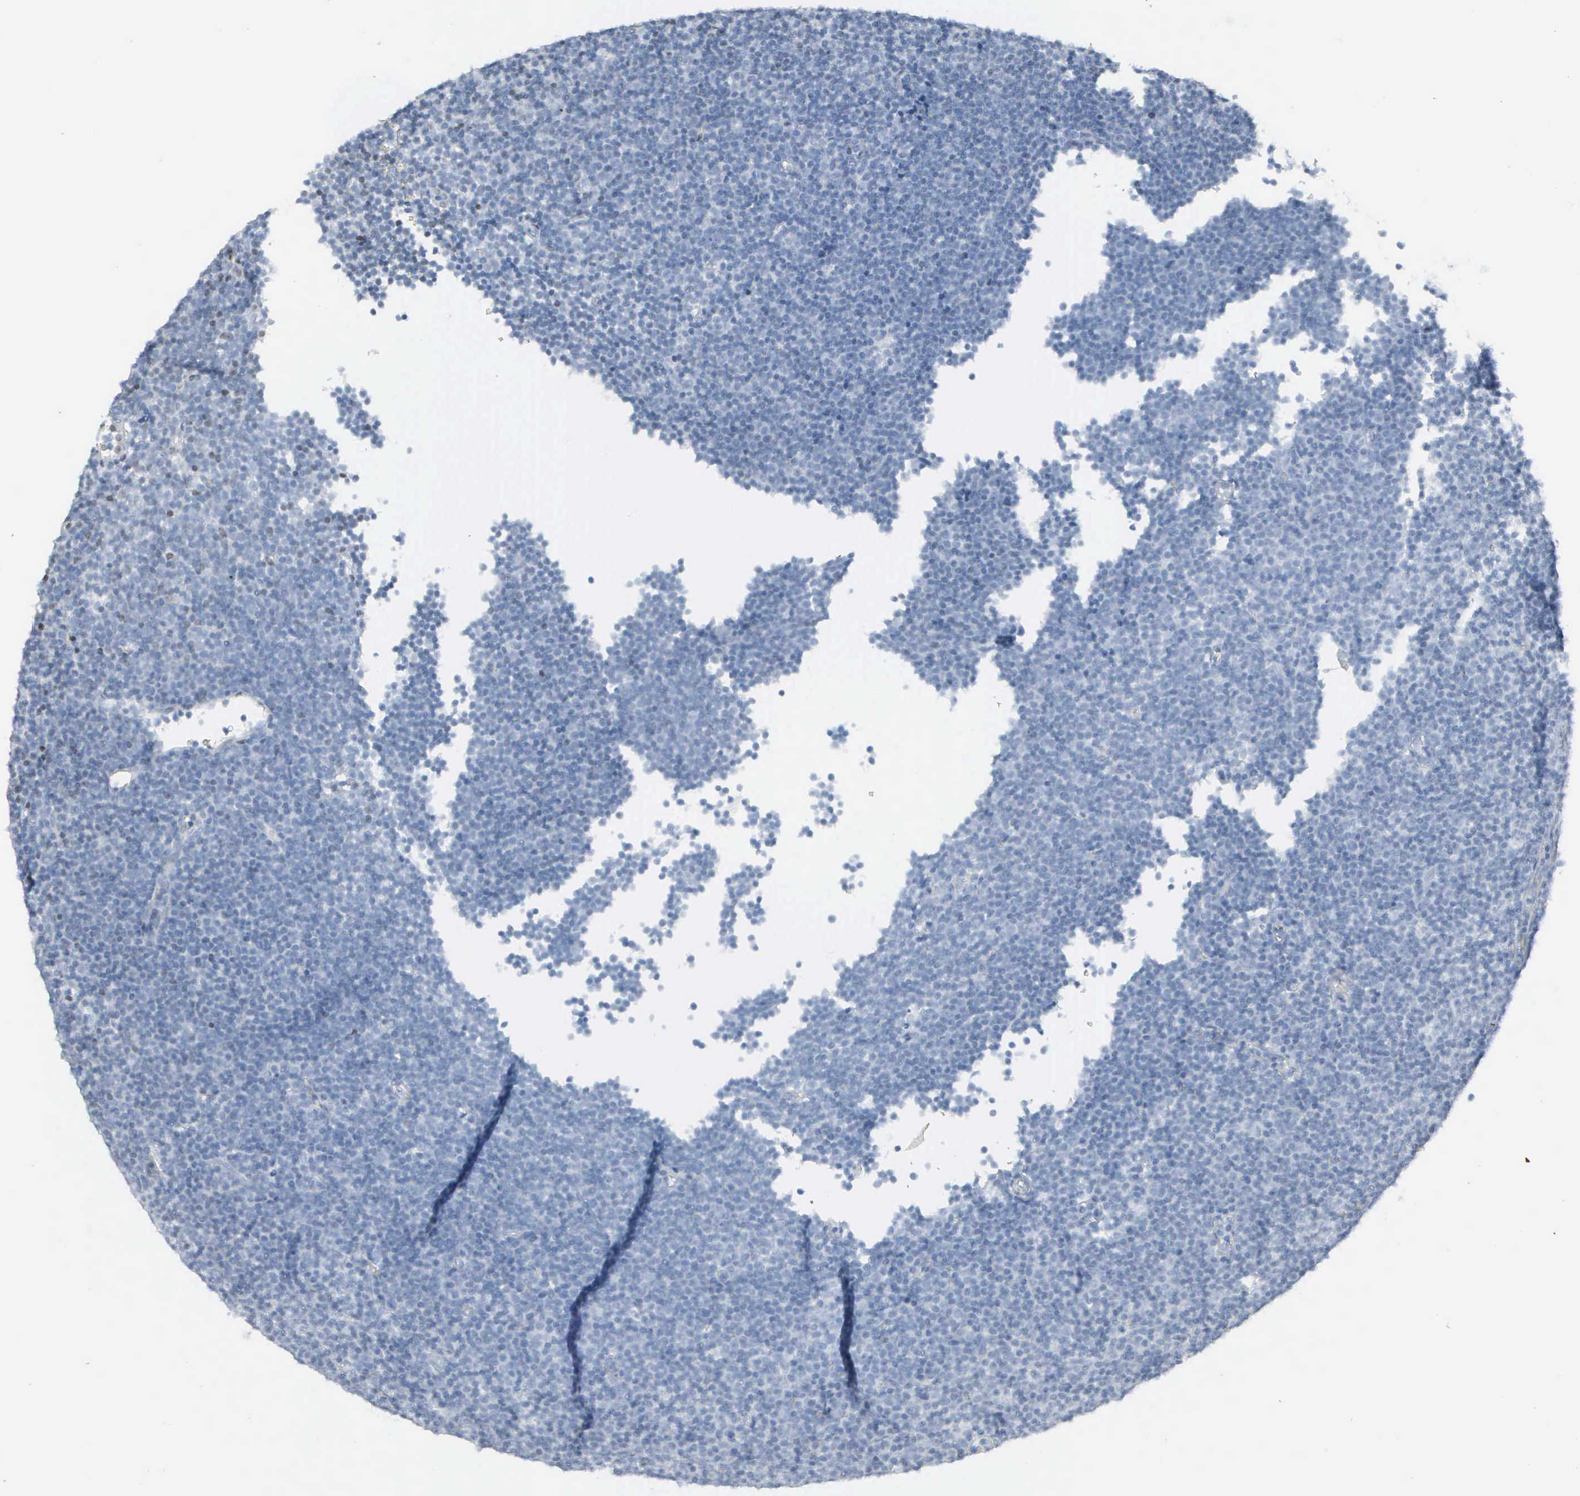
{"staining": {"intensity": "negative", "quantity": "none", "location": "none"}, "tissue": "lymphoma", "cell_type": "Tumor cells", "image_type": "cancer", "snomed": [{"axis": "morphology", "description": "Malignant lymphoma, non-Hodgkin's type, Low grade"}, {"axis": "topography", "description": "Lymph node"}], "caption": "Low-grade malignant lymphoma, non-Hodgkin's type was stained to show a protein in brown. There is no significant expression in tumor cells. (Stains: DAB immunohistochemistry (IHC) with hematoxylin counter stain, Microscopy: brightfield microscopy at high magnification).", "gene": "FGF2", "patient": {"sex": "male", "age": 57}}